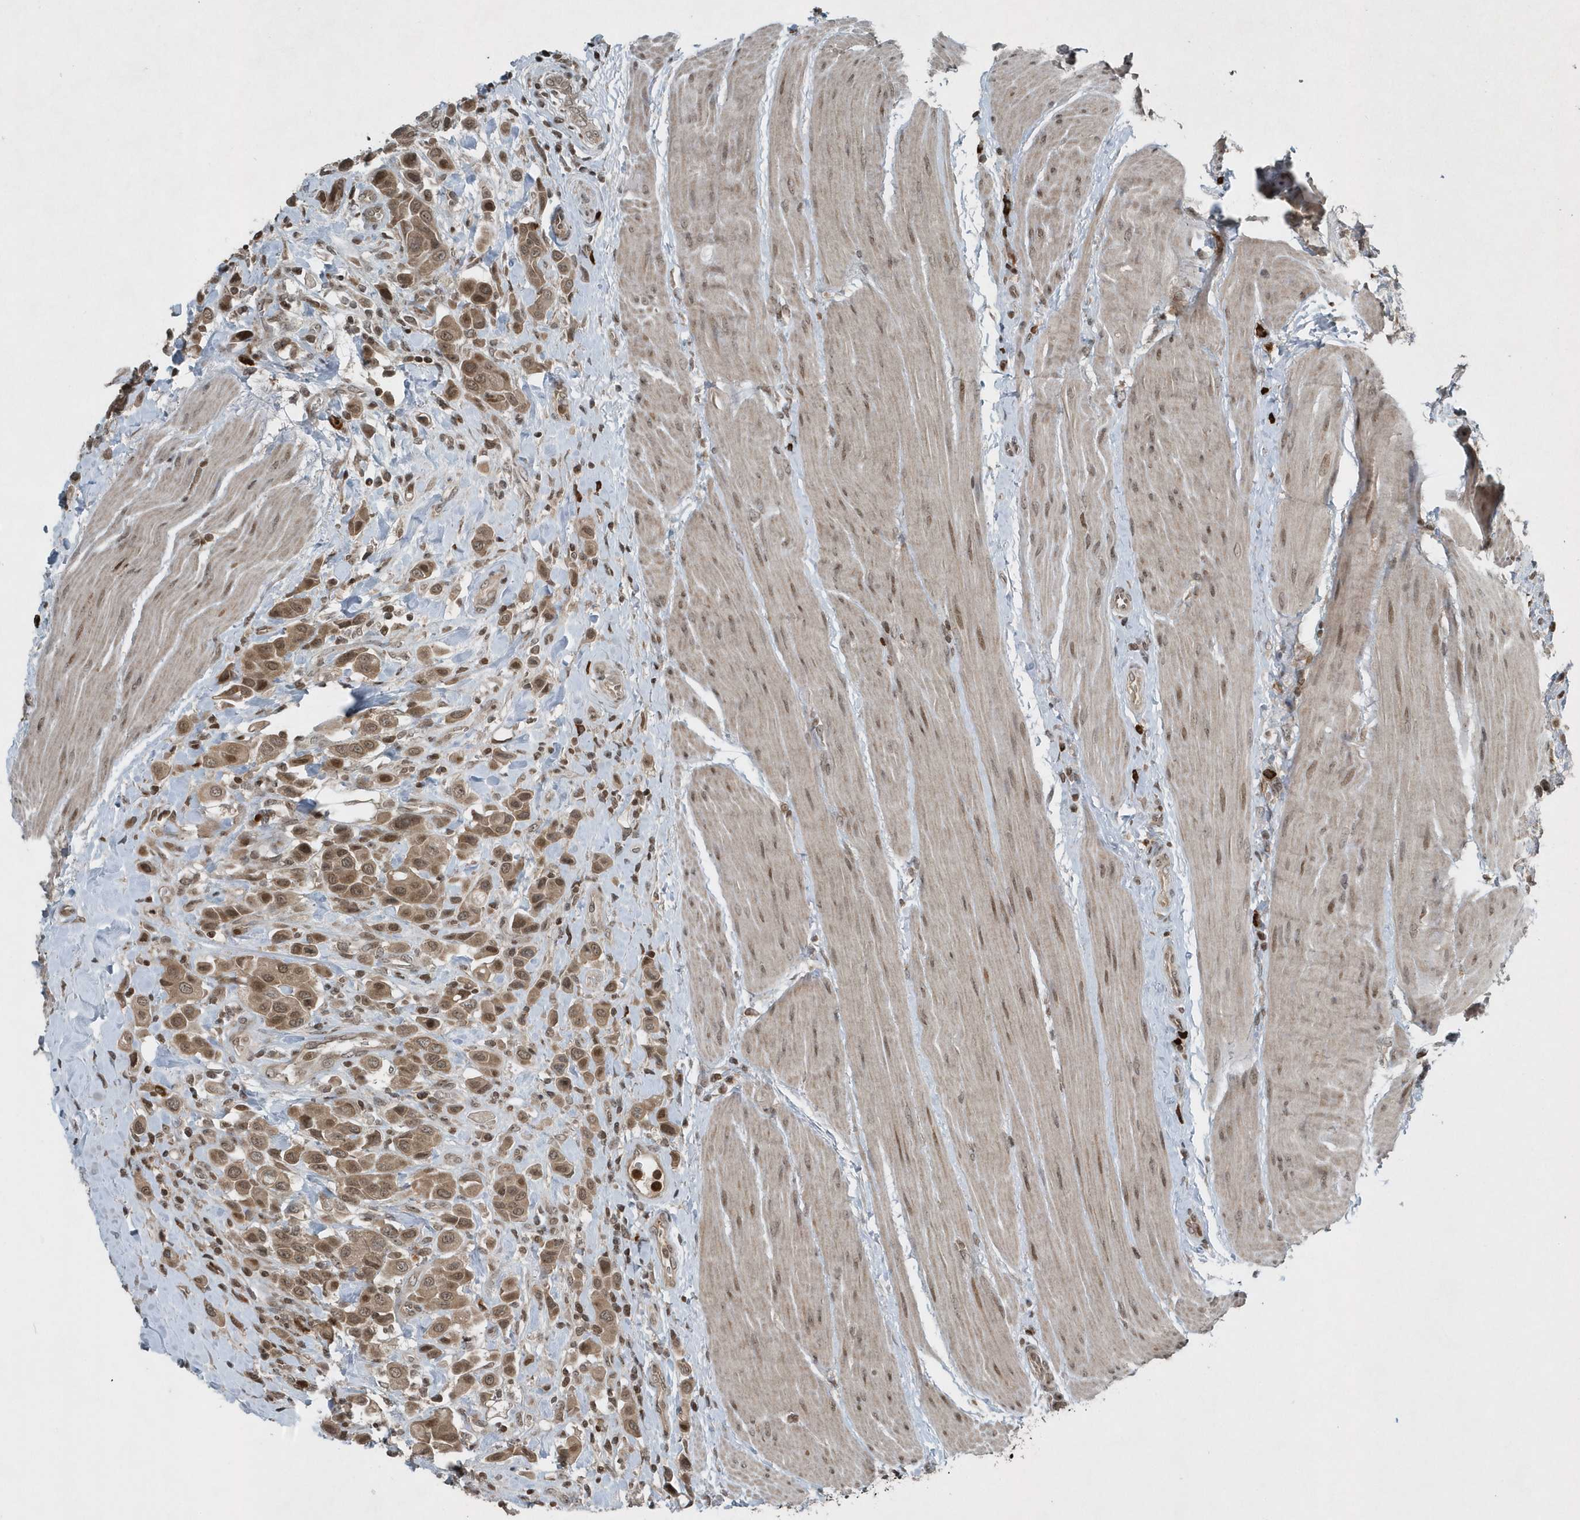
{"staining": {"intensity": "moderate", "quantity": ">75%", "location": "cytoplasmic/membranous,nuclear"}, "tissue": "urothelial cancer", "cell_type": "Tumor cells", "image_type": "cancer", "snomed": [{"axis": "morphology", "description": "Urothelial carcinoma, High grade"}, {"axis": "topography", "description": "Urinary bladder"}], "caption": "Immunohistochemistry (DAB) staining of human urothelial carcinoma (high-grade) shows moderate cytoplasmic/membranous and nuclear protein expression in approximately >75% of tumor cells.", "gene": "EIF2B1", "patient": {"sex": "male", "age": 50}}